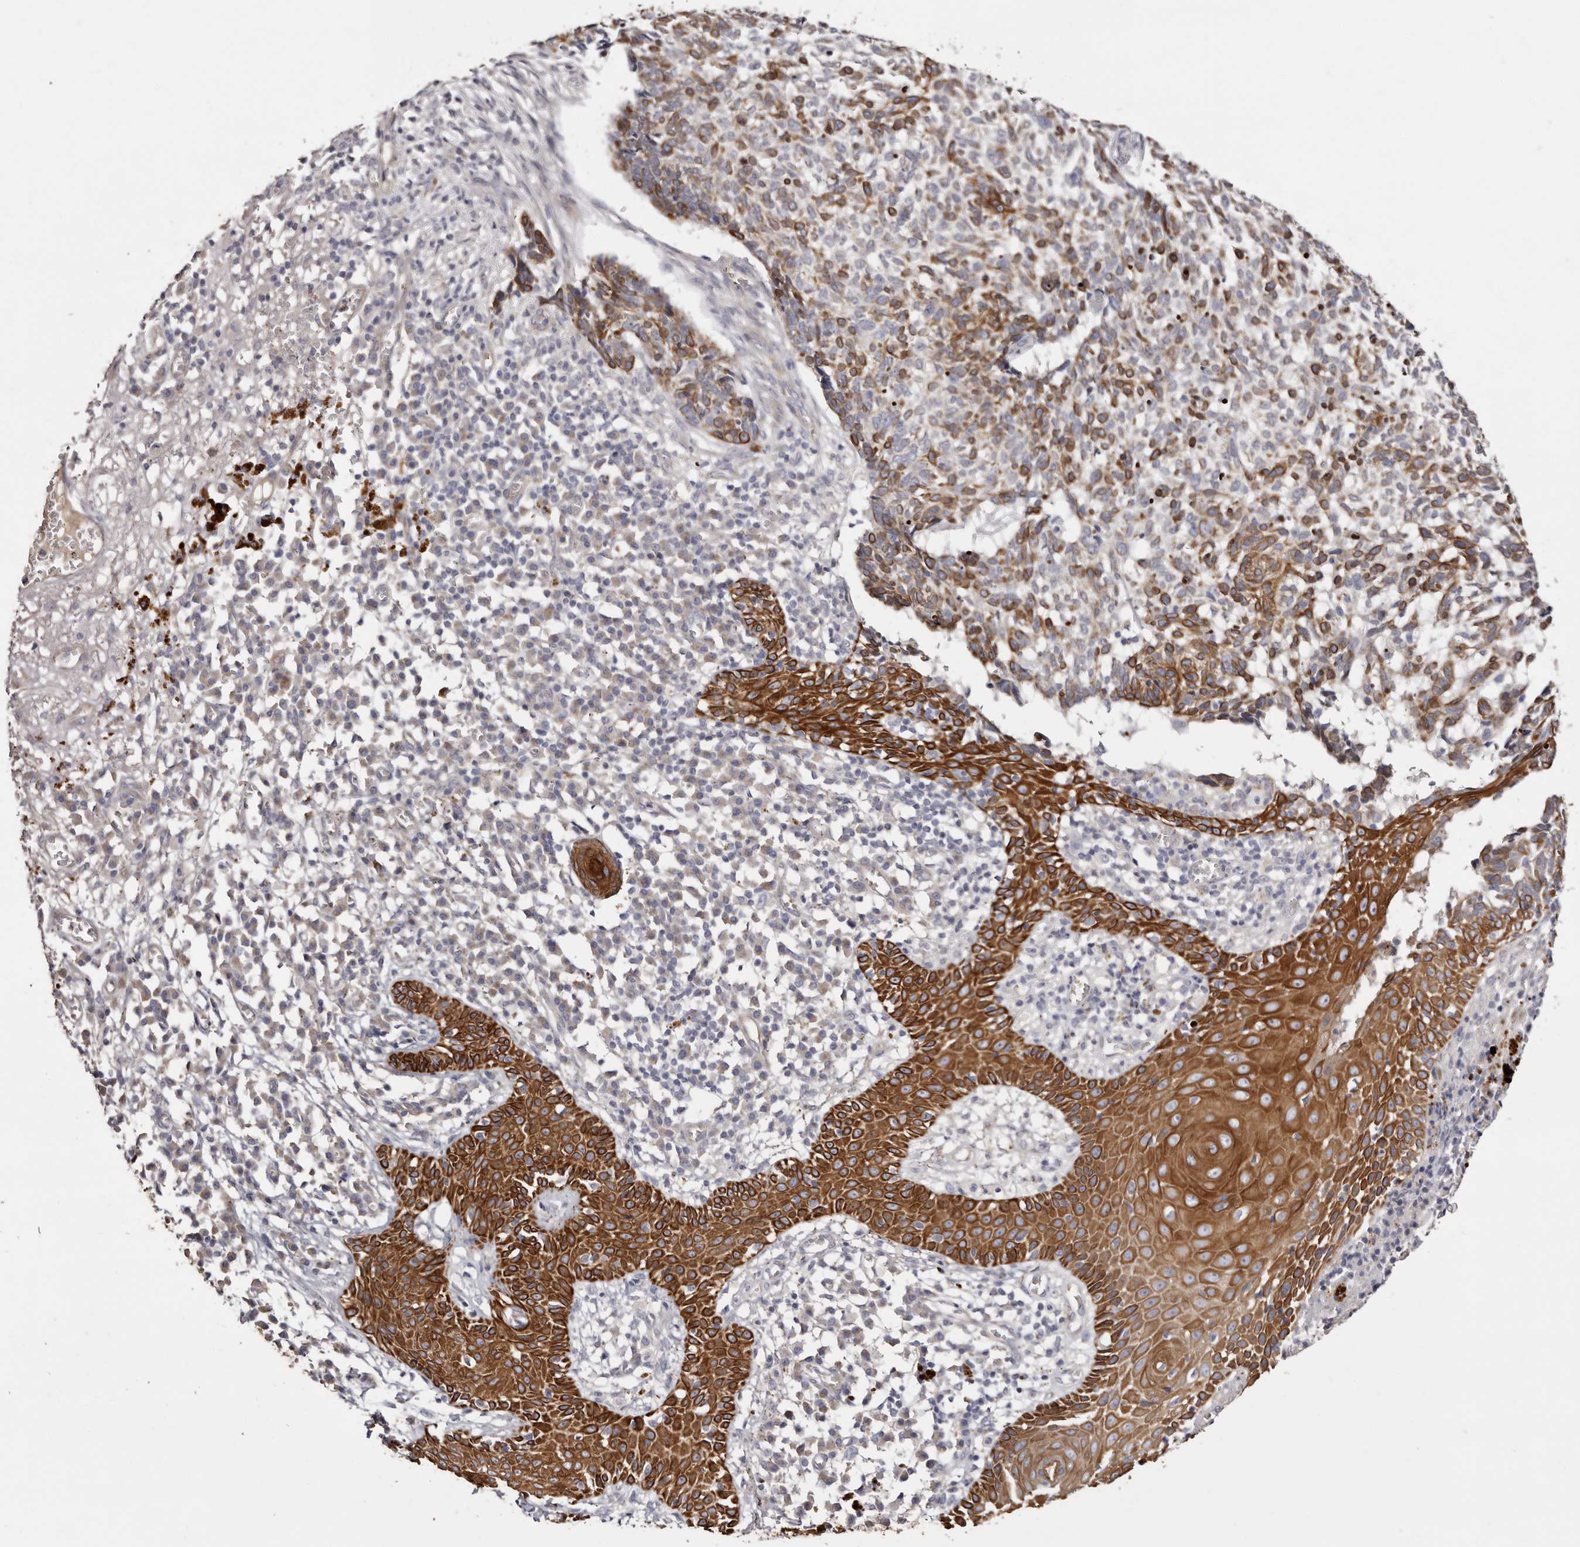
{"staining": {"intensity": "moderate", "quantity": "25%-75%", "location": "cytoplasmic/membranous"}, "tissue": "skin cancer", "cell_type": "Tumor cells", "image_type": "cancer", "snomed": [{"axis": "morphology", "description": "Basal cell carcinoma"}, {"axis": "topography", "description": "Skin"}], "caption": "Human skin cancer stained for a protein (brown) reveals moderate cytoplasmic/membranous positive positivity in approximately 25%-75% of tumor cells.", "gene": "STK16", "patient": {"sex": "male", "age": 85}}